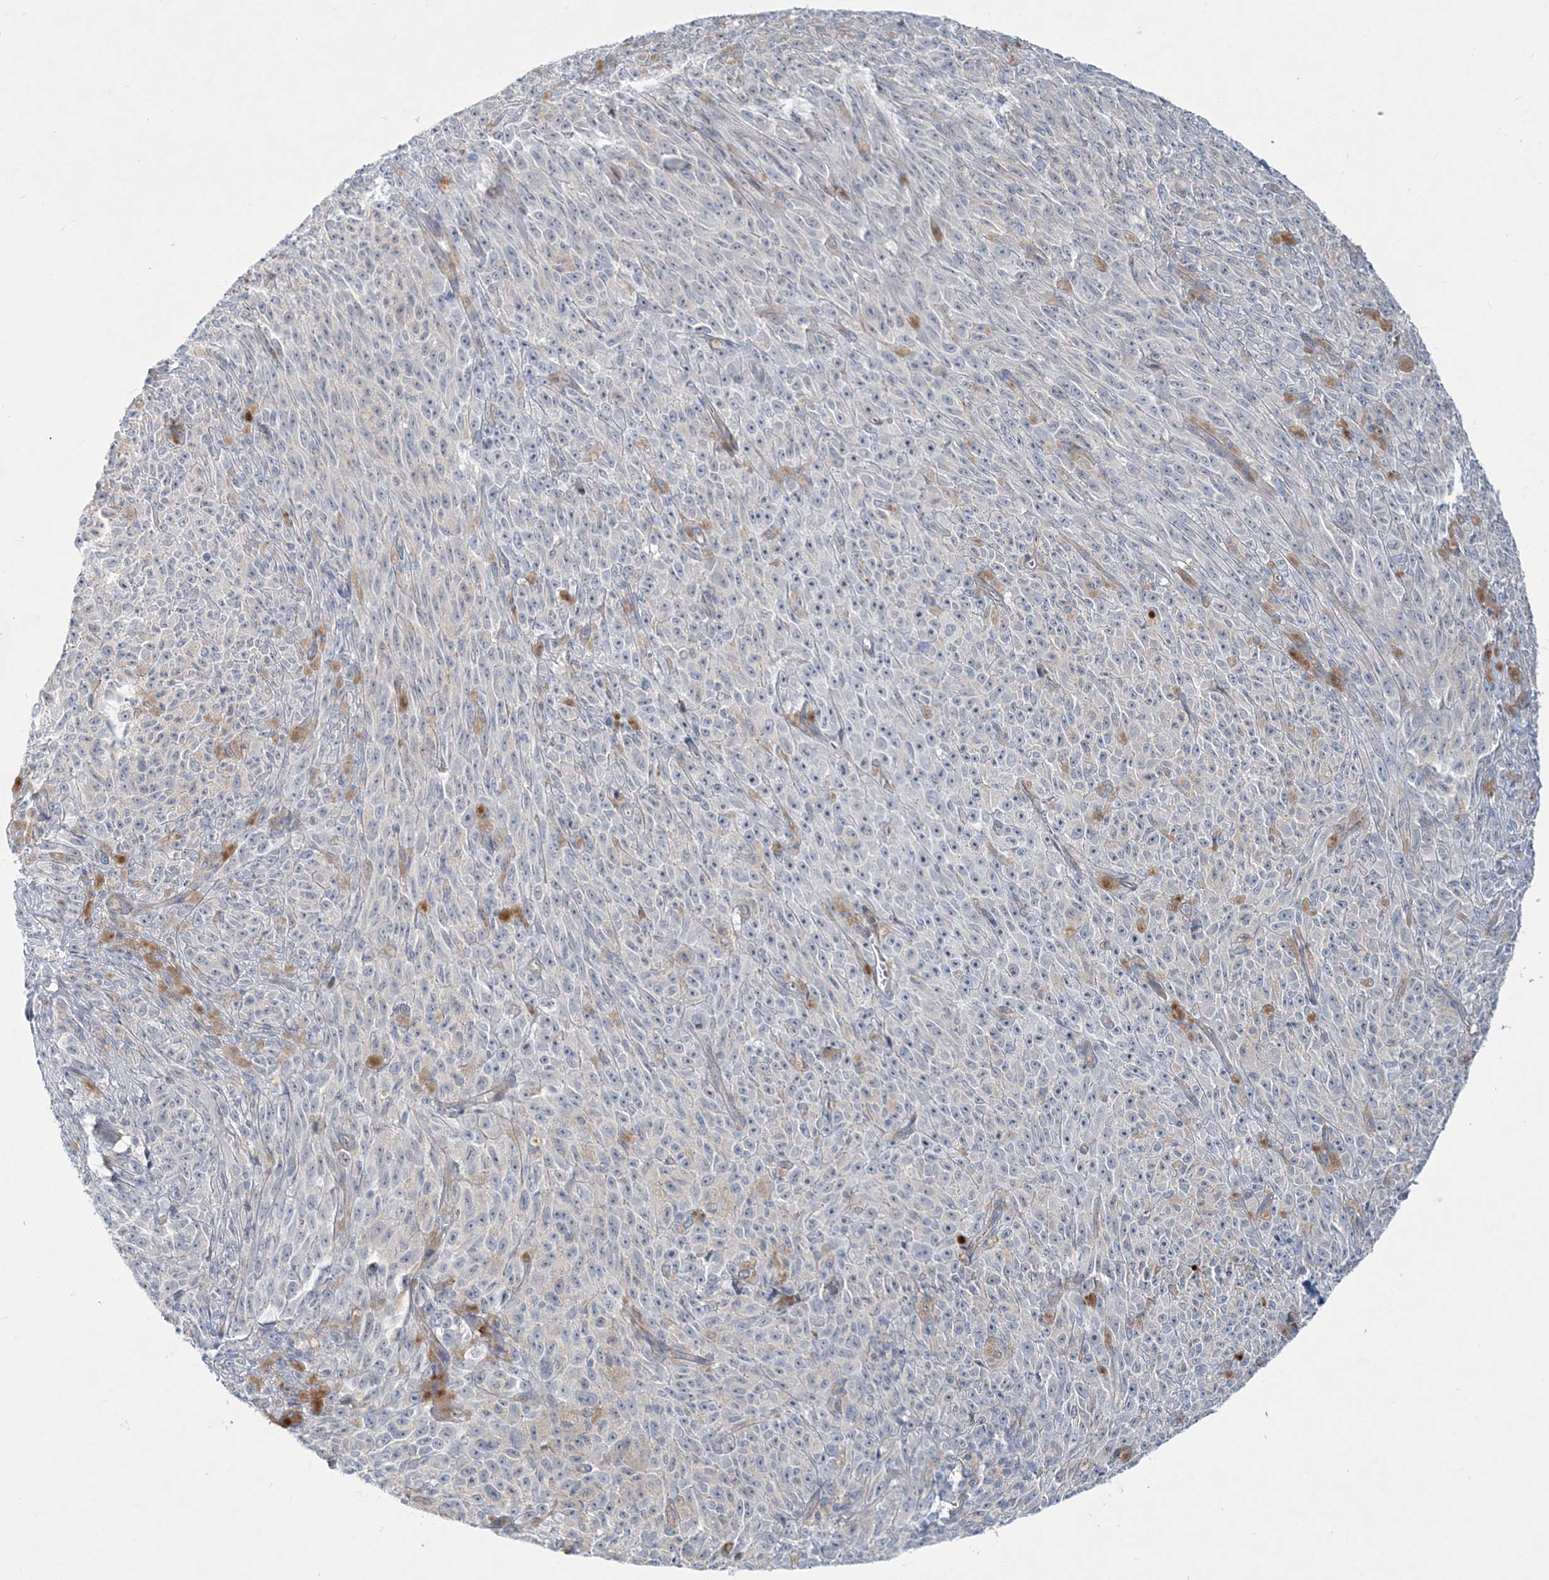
{"staining": {"intensity": "negative", "quantity": "none", "location": "none"}, "tissue": "melanoma", "cell_type": "Tumor cells", "image_type": "cancer", "snomed": [{"axis": "morphology", "description": "Malignant melanoma, NOS"}, {"axis": "topography", "description": "Skin"}], "caption": "The photomicrograph displays no significant staining in tumor cells of malignant melanoma.", "gene": "DNAH5", "patient": {"sex": "female", "age": 82}}